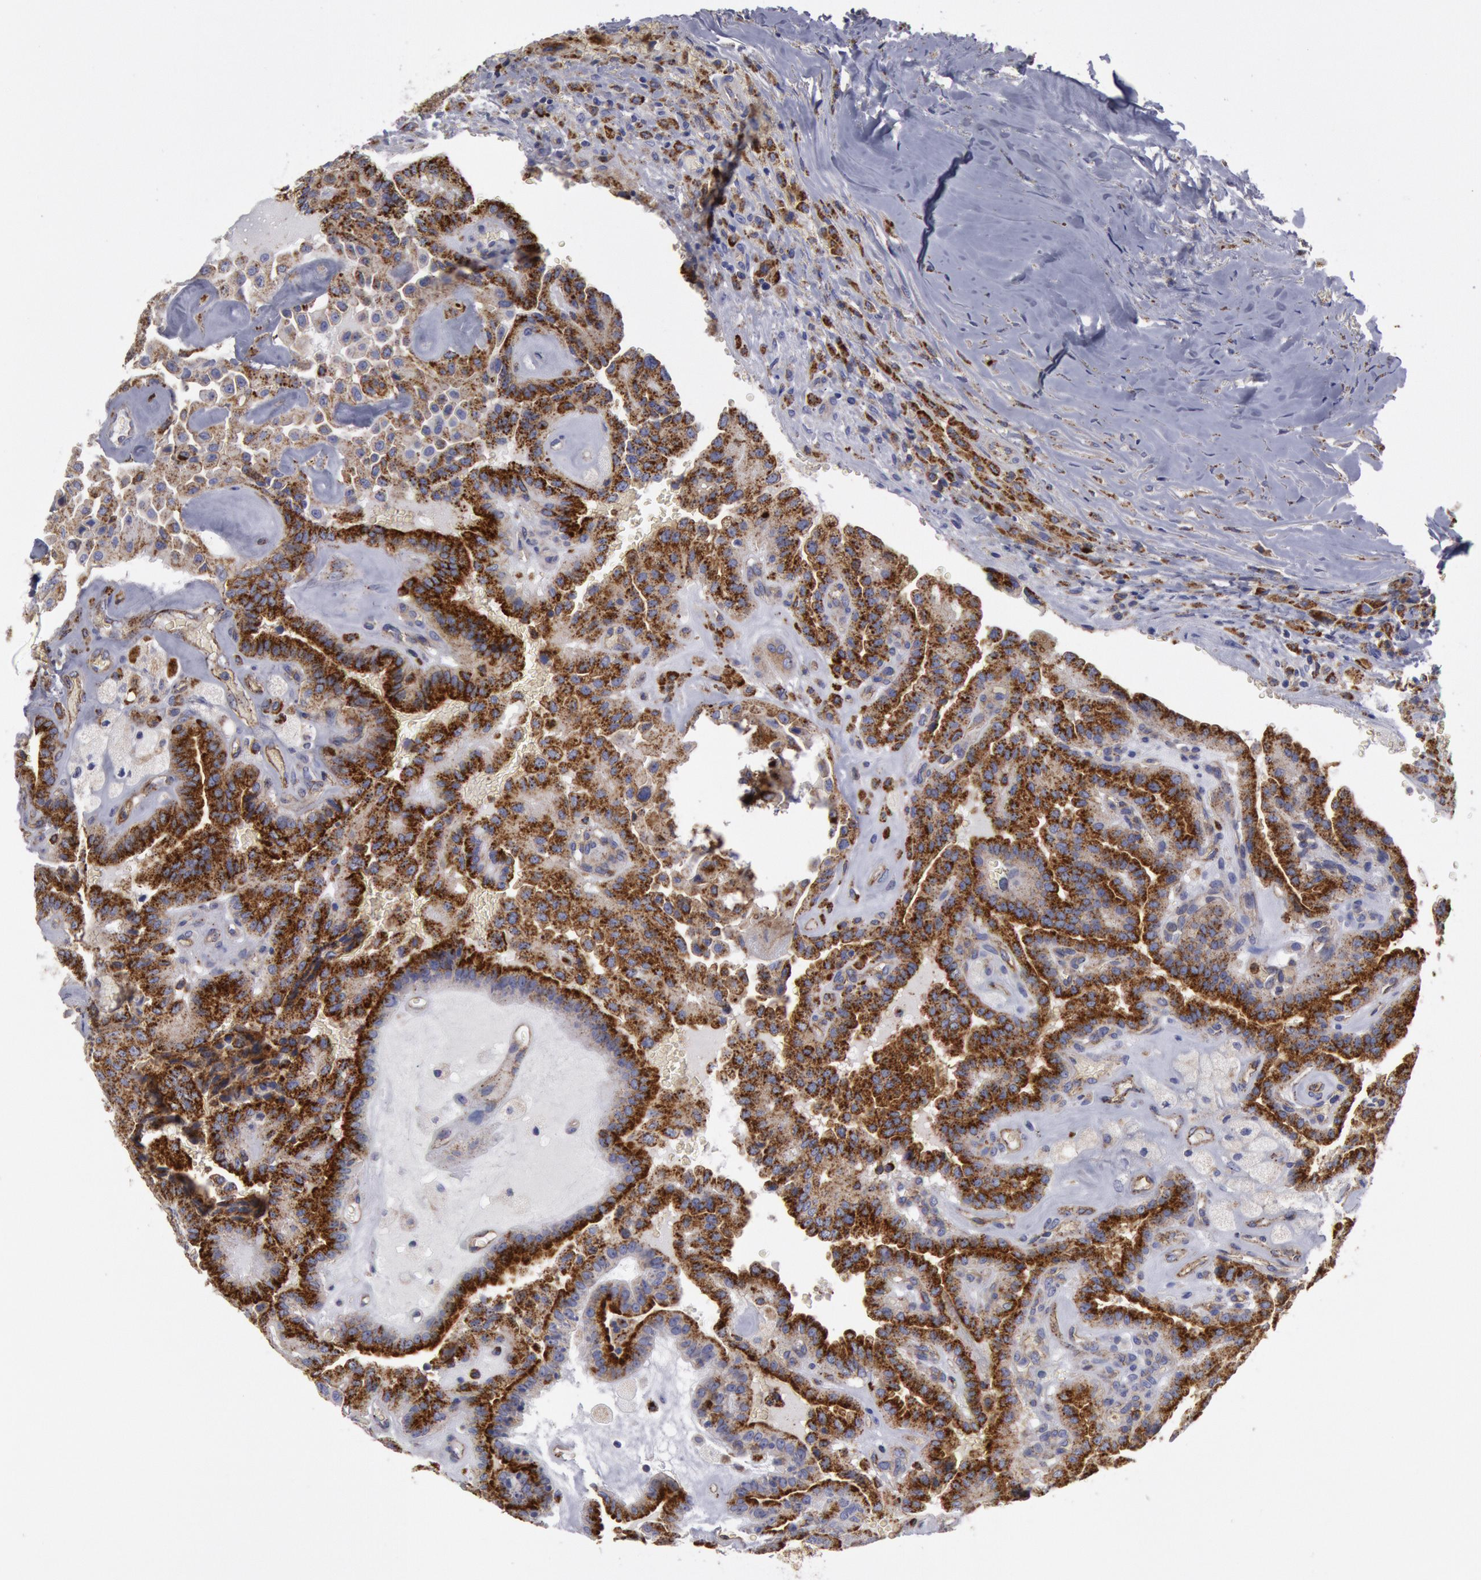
{"staining": {"intensity": "moderate", "quantity": ">75%", "location": "cytoplasmic/membranous"}, "tissue": "thyroid cancer", "cell_type": "Tumor cells", "image_type": "cancer", "snomed": [{"axis": "morphology", "description": "Papillary adenocarcinoma, NOS"}, {"axis": "topography", "description": "Thyroid gland"}], "caption": "Immunohistochemical staining of thyroid papillary adenocarcinoma shows moderate cytoplasmic/membranous protein staining in approximately >75% of tumor cells.", "gene": "FLOT1", "patient": {"sex": "male", "age": 87}}